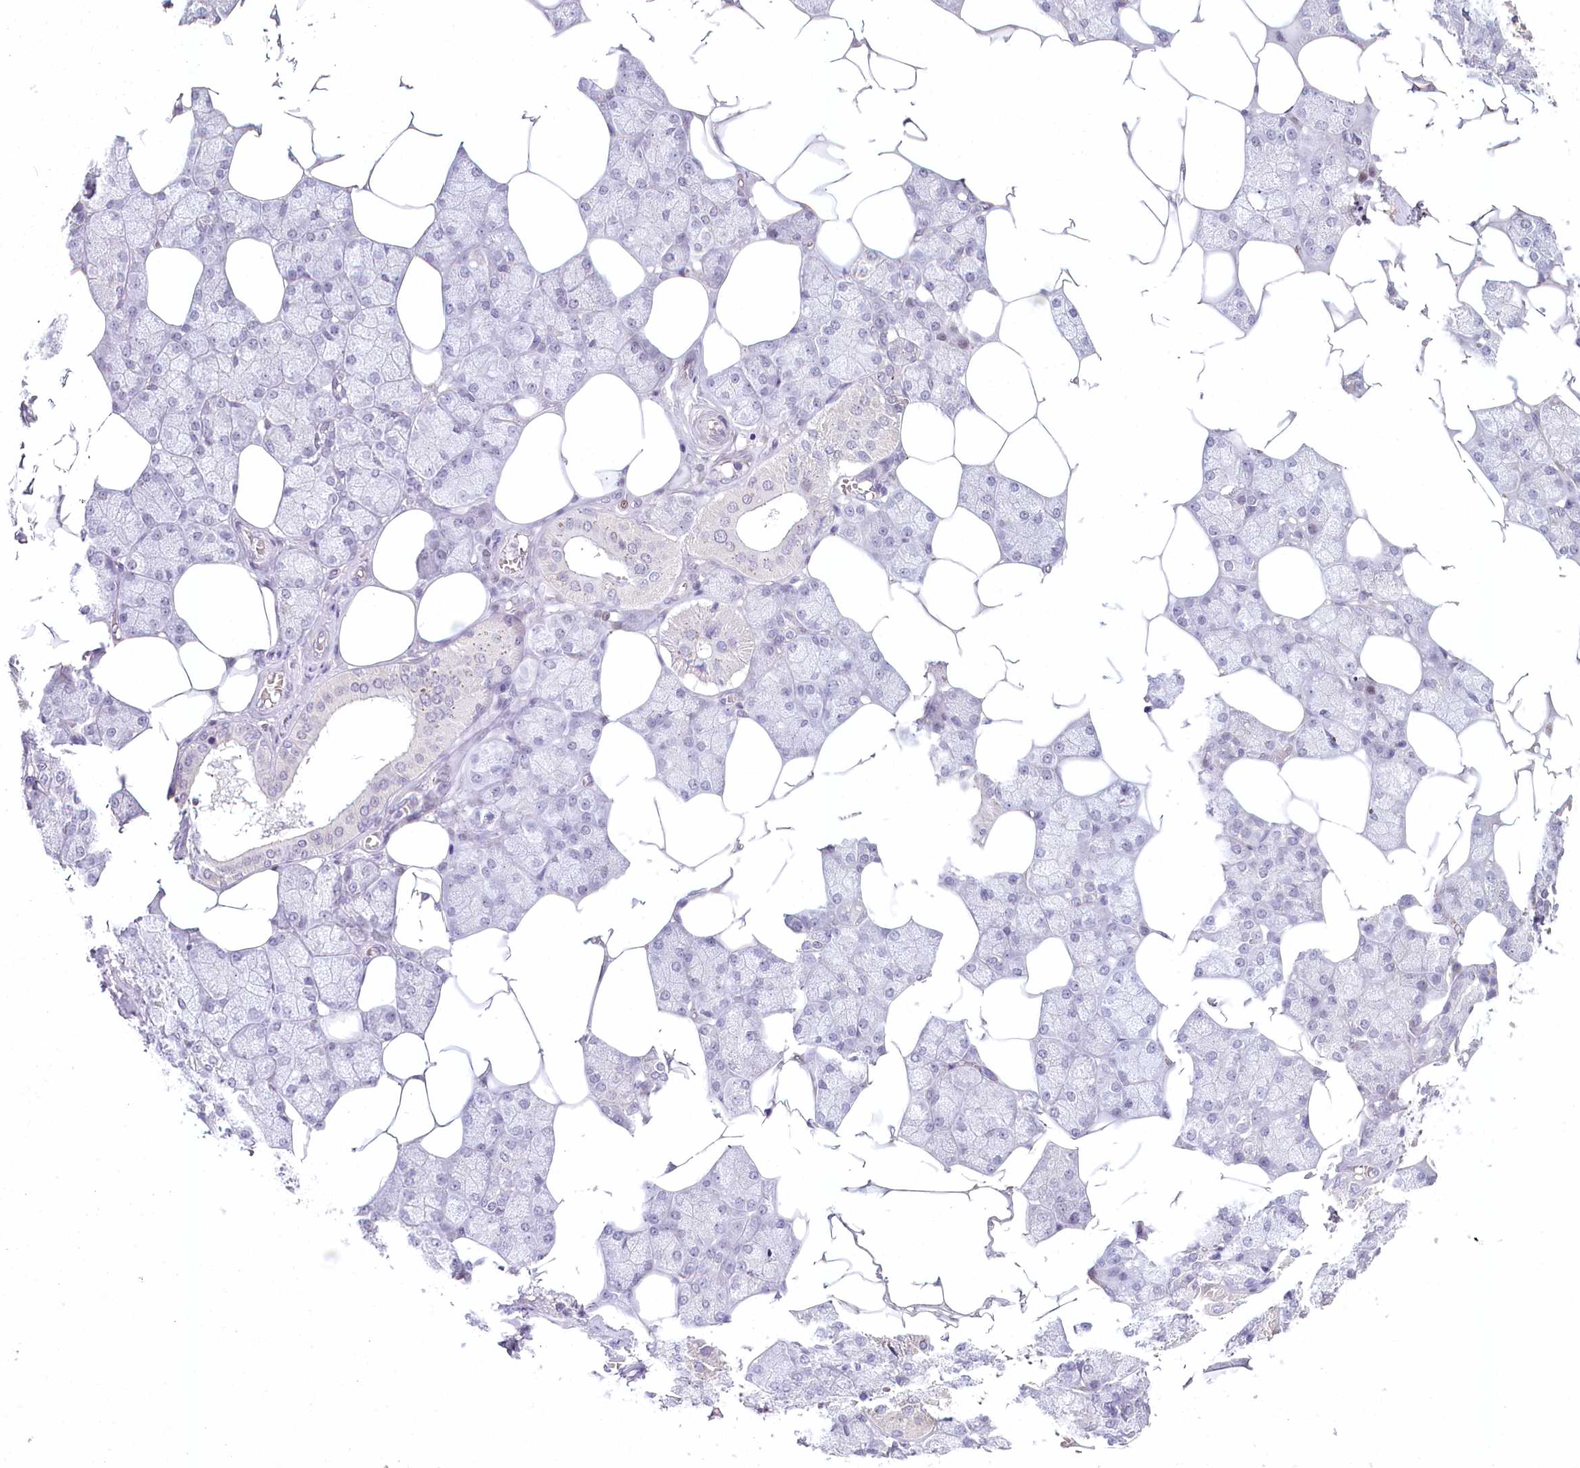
{"staining": {"intensity": "negative", "quantity": "none", "location": "none"}, "tissue": "salivary gland", "cell_type": "Glandular cells", "image_type": "normal", "snomed": [{"axis": "morphology", "description": "Normal tissue, NOS"}, {"axis": "topography", "description": "Salivary gland"}], "caption": "Human salivary gland stained for a protein using immunohistochemistry (IHC) reveals no expression in glandular cells.", "gene": "AMTN", "patient": {"sex": "male", "age": 62}}